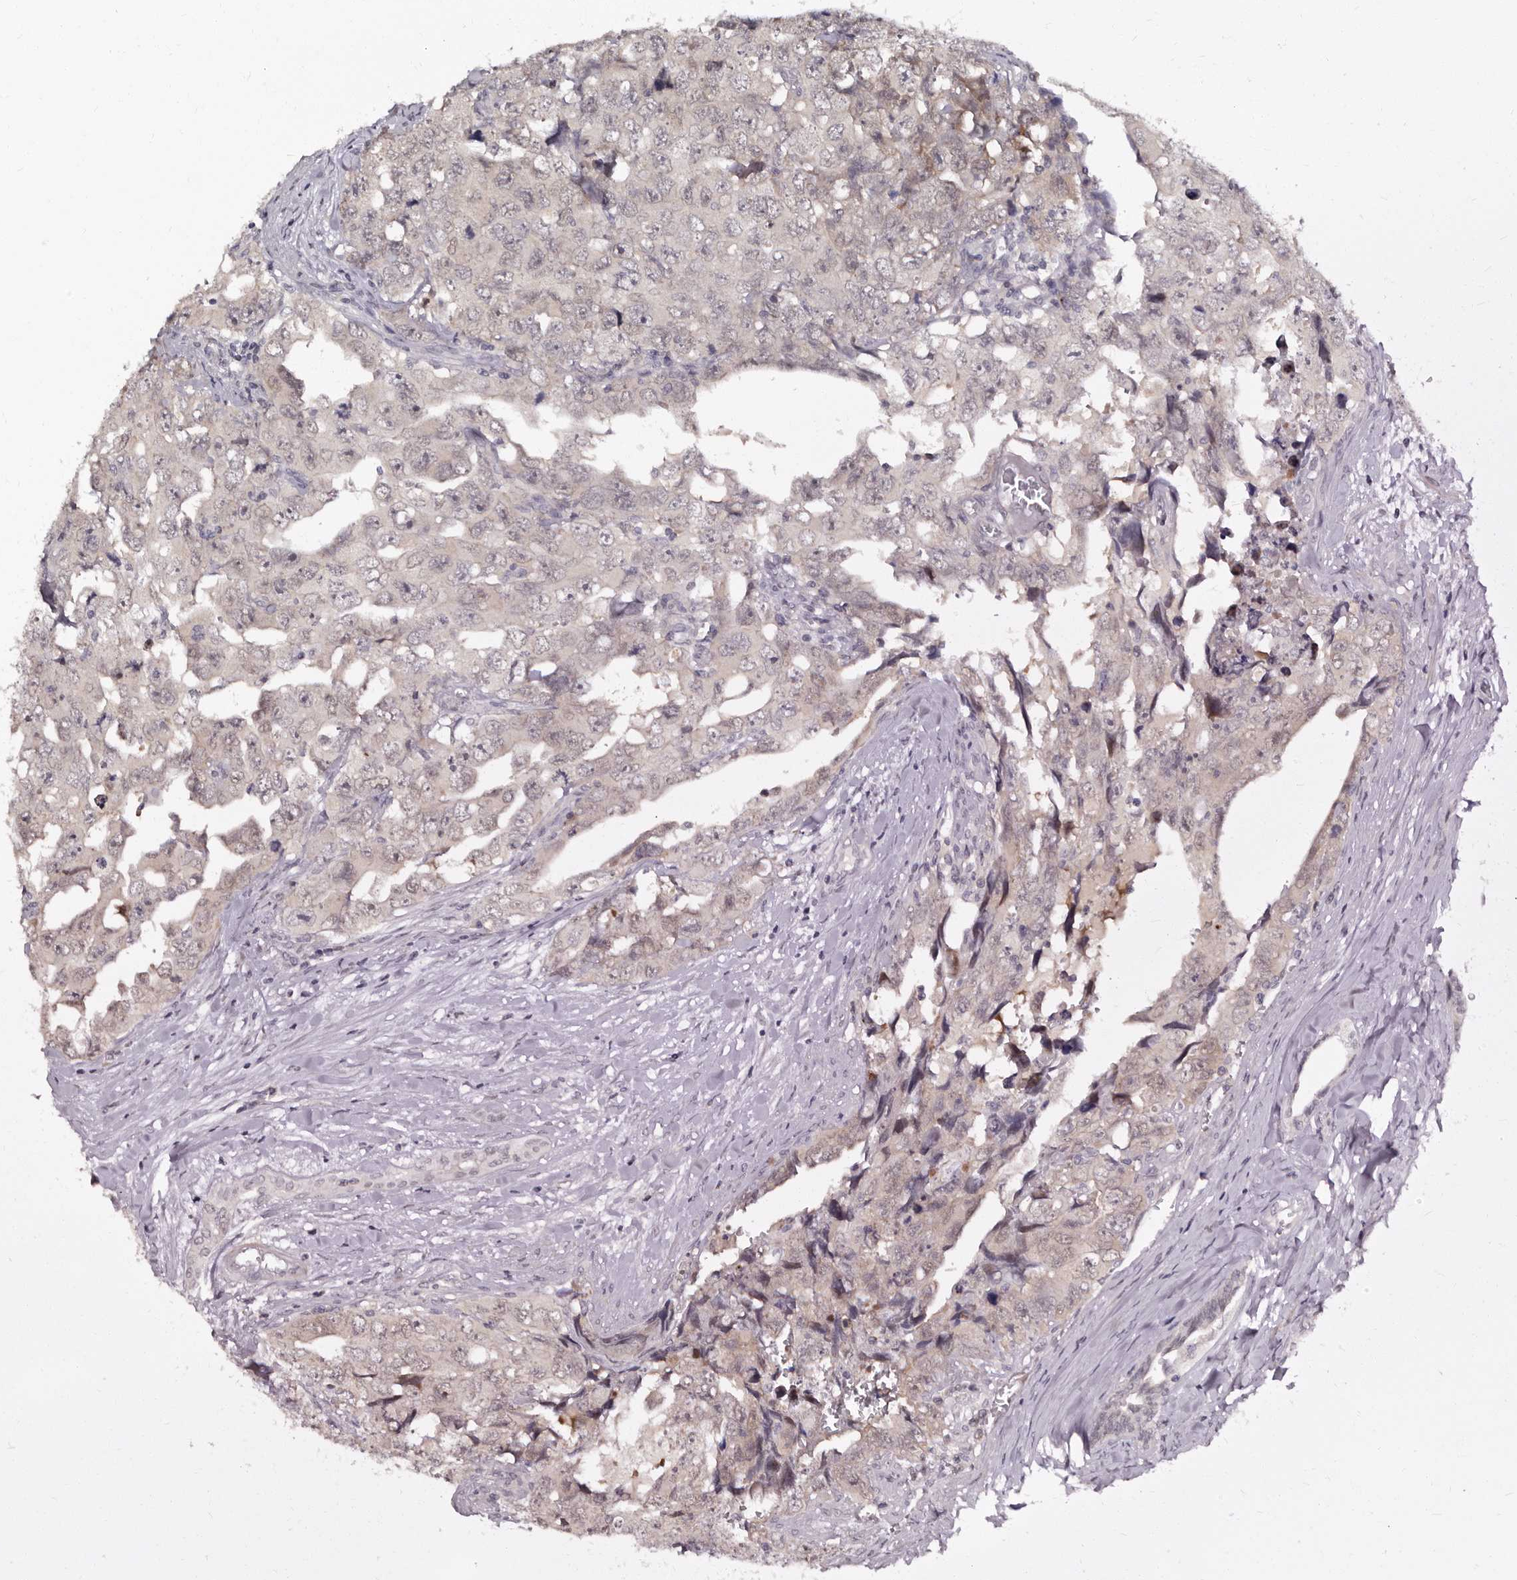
{"staining": {"intensity": "weak", "quantity": "<25%", "location": "cytoplasmic/membranous"}, "tissue": "testis cancer", "cell_type": "Tumor cells", "image_type": "cancer", "snomed": [{"axis": "morphology", "description": "Carcinoma, Embryonal, NOS"}, {"axis": "topography", "description": "Testis"}], "caption": "A high-resolution image shows immunohistochemistry (IHC) staining of embryonal carcinoma (testis), which demonstrates no significant positivity in tumor cells.", "gene": "PHF20L1", "patient": {"sex": "male", "age": 28}}